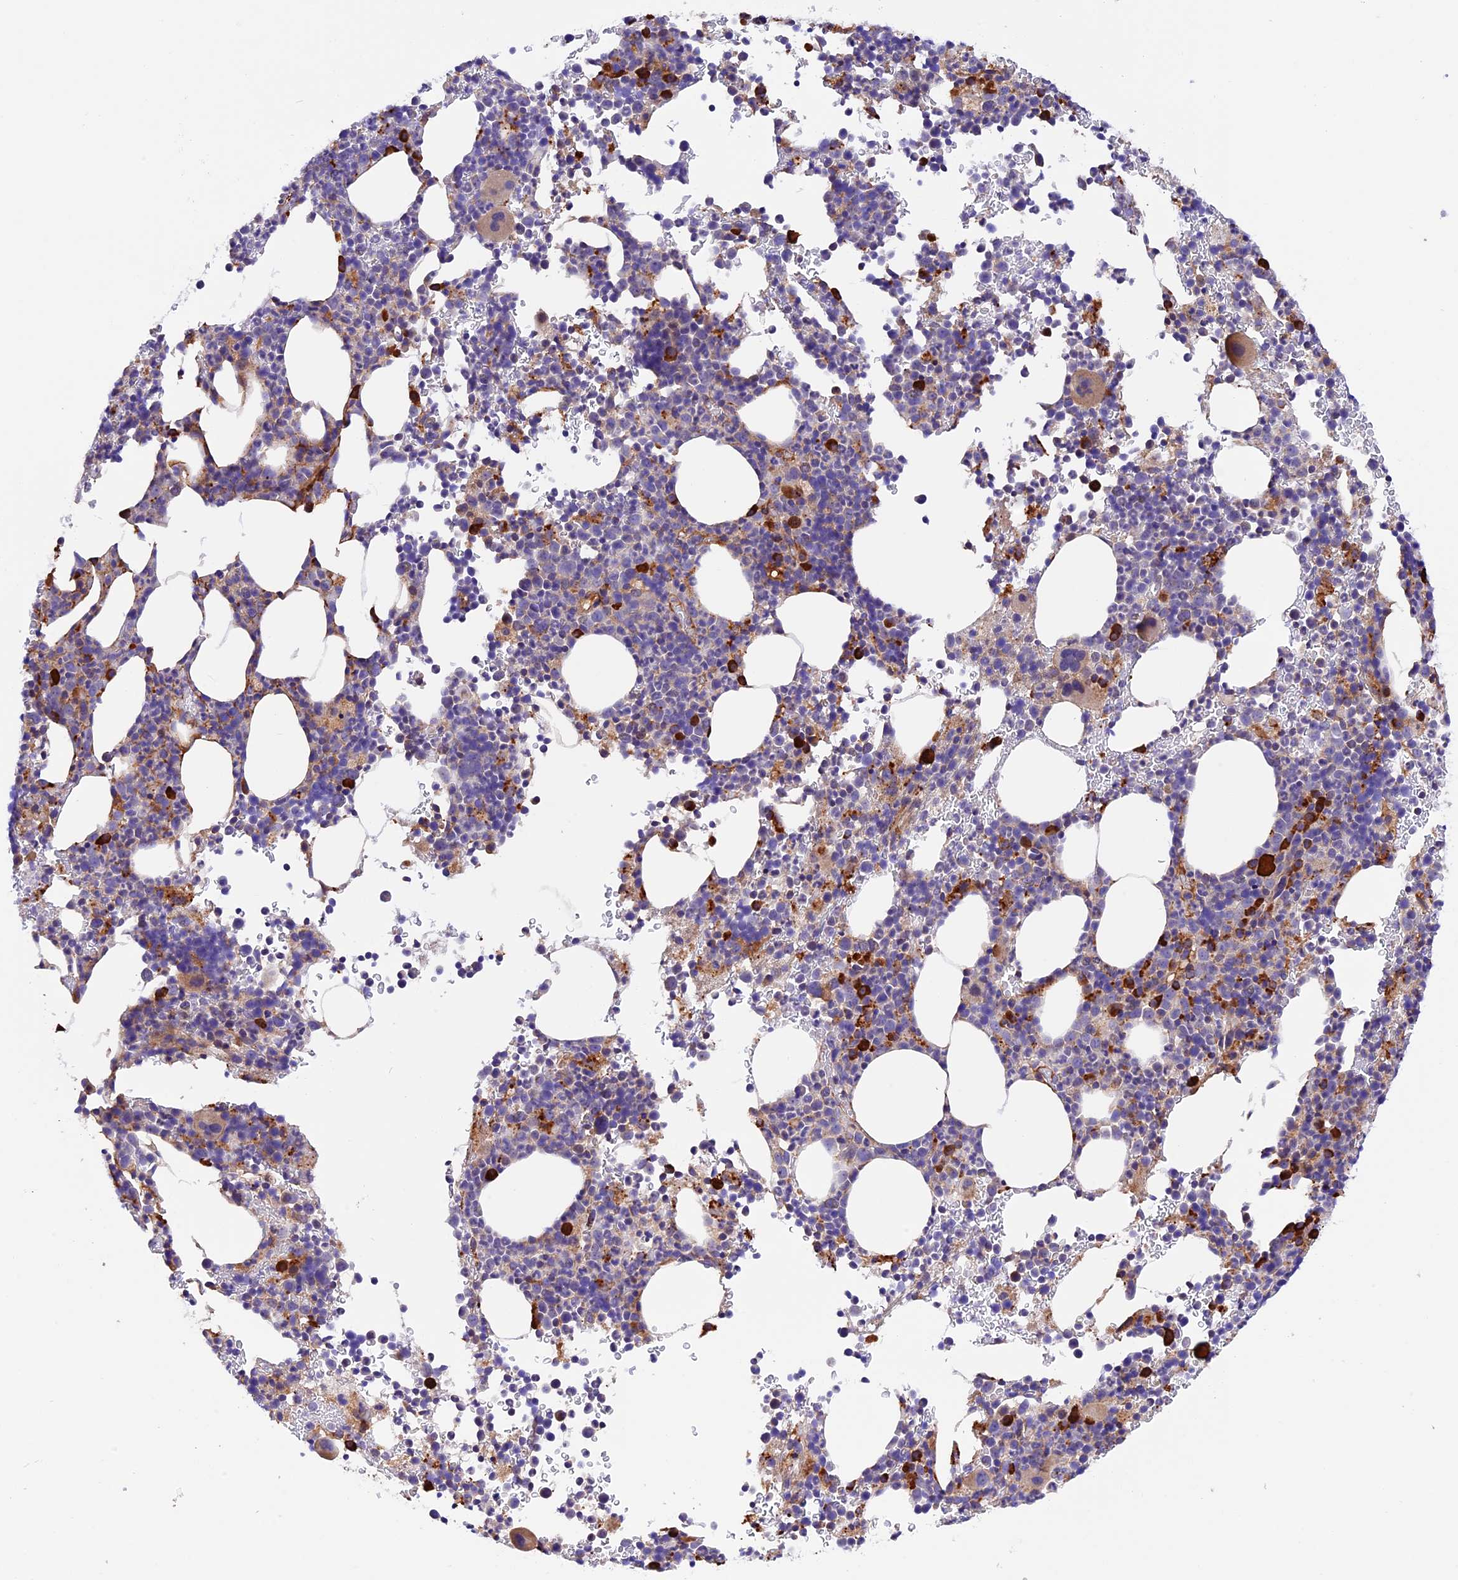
{"staining": {"intensity": "strong", "quantity": "<25%", "location": "cytoplasmic/membranous"}, "tissue": "bone marrow", "cell_type": "Hematopoietic cells", "image_type": "normal", "snomed": [{"axis": "morphology", "description": "Normal tissue, NOS"}, {"axis": "topography", "description": "Bone marrow"}], "caption": "Immunohistochemical staining of unremarkable human bone marrow shows <25% levels of strong cytoplasmic/membranous protein expression in approximately <25% of hematopoietic cells.", "gene": "METTL22", "patient": {"sex": "female", "age": 82}}